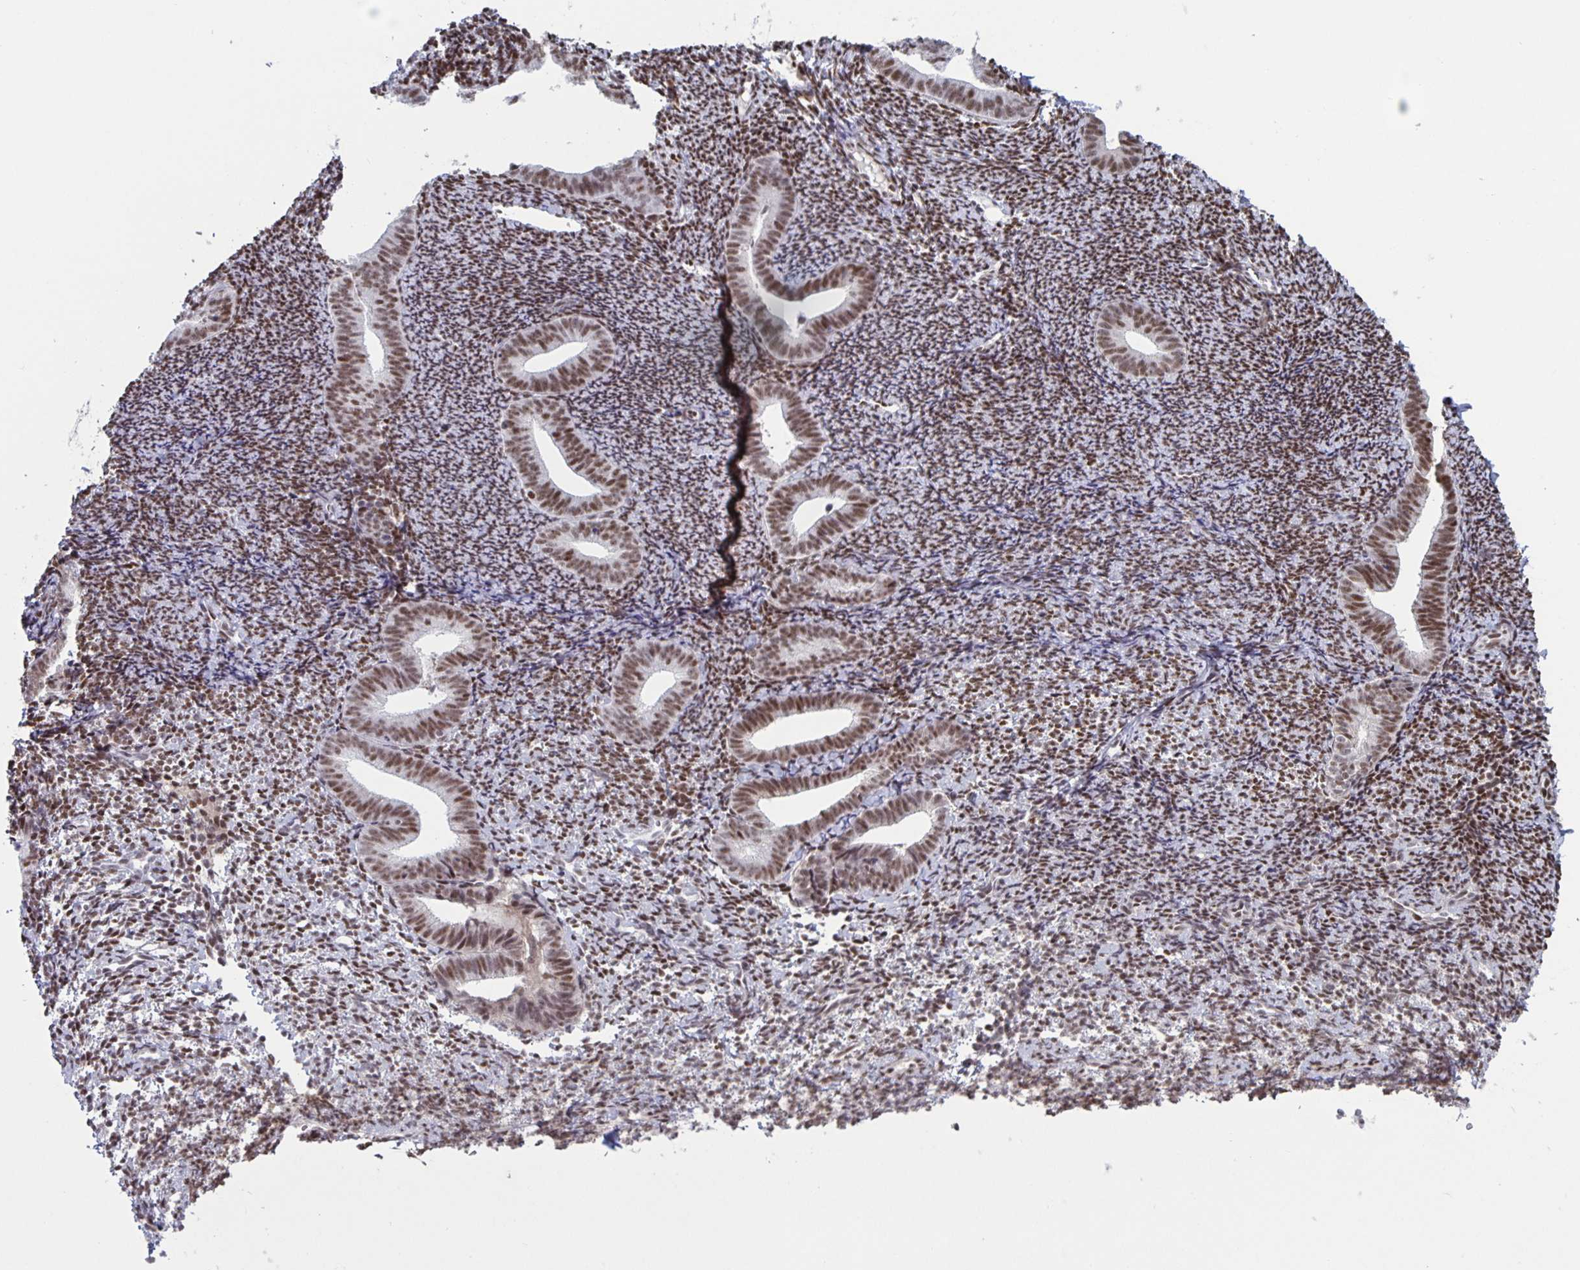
{"staining": {"intensity": "moderate", "quantity": "25%-75%", "location": "nuclear"}, "tissue": "endometrium", "cell_type": "Cells in endometrial stroma", "image_type": "normal", "snomed": [{"axis": "morphology", "description": "Normal tissue, NOS"}, {"axis": "topography", "description": "Endometrium"}], "caption": "Endometrium stained for a protein (brown) exhibits moderate nuclear positive positivity in about 25%-75% of cells in endometrial stroma.", "gene": "JUND", "patient": {"sex": "female", "age": 39}}